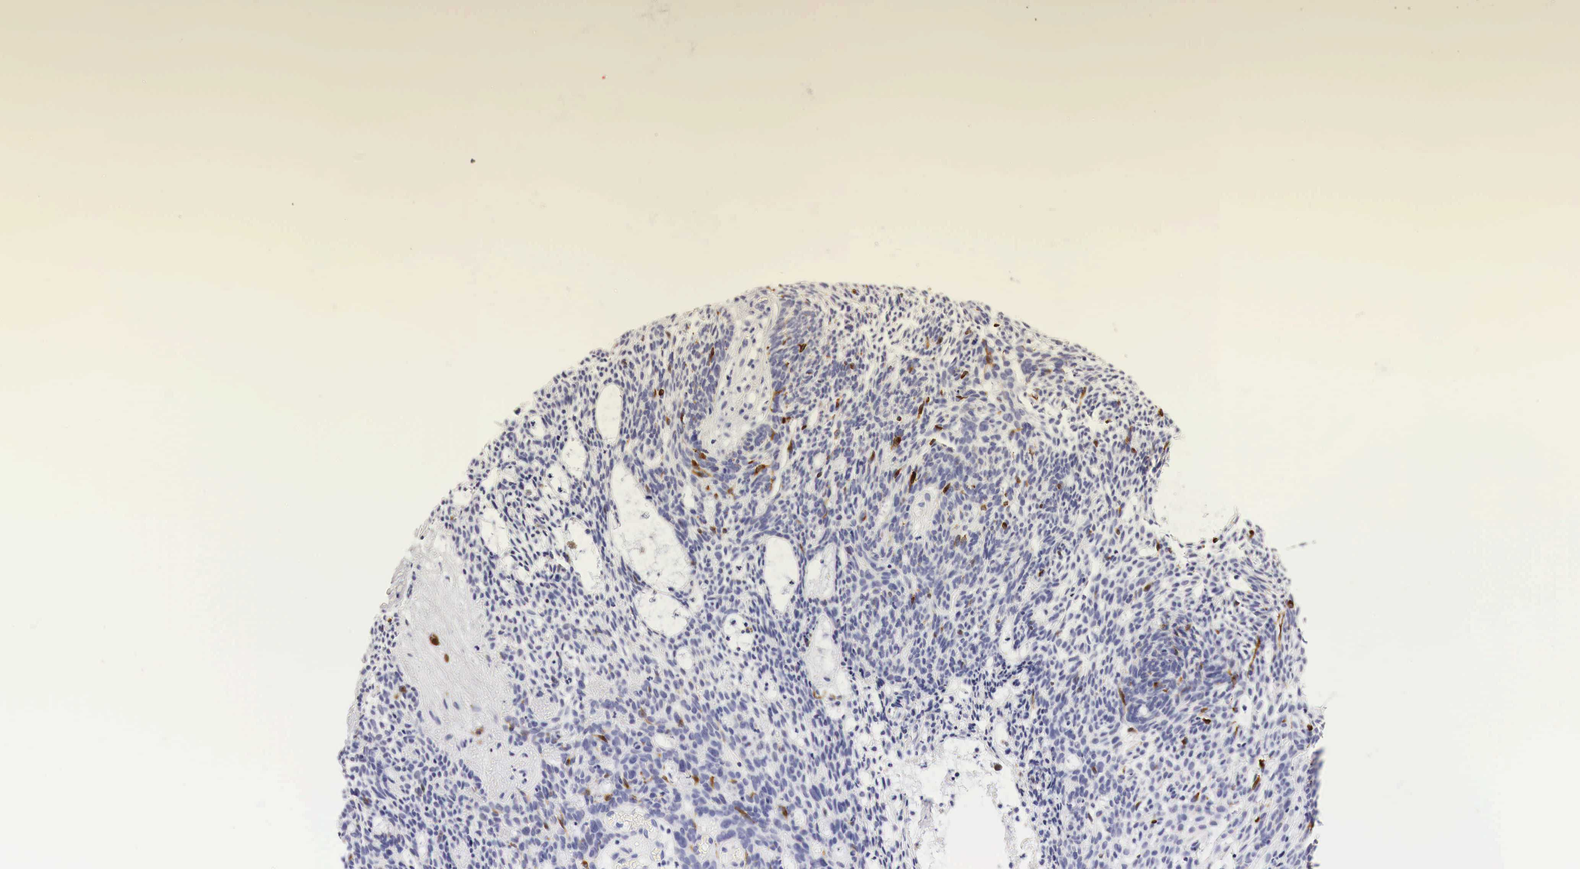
{"staining": {"intensity": "negative", "quantity": "none", "location": "none"}, "tissue": "skin cancer", "cell_type": "Tumor cells", "image_type": "cancer", "snomed": [{"axis": "morphology", "description": "Normal tissue, NOS"}, {"axis": "morphology", "description": "Basal cell carcinoma"}, {"axis": "topography", "description": "Skin"}], "caption": "IHC image of neoplastic tissue: skin basal cell carcinoma stained with DAB (3,3'-diaminobenzidine) displays no significant protein expression in tumor cells.", "gene": "TYR", "patient": {"sex": "male", "age": 74}}